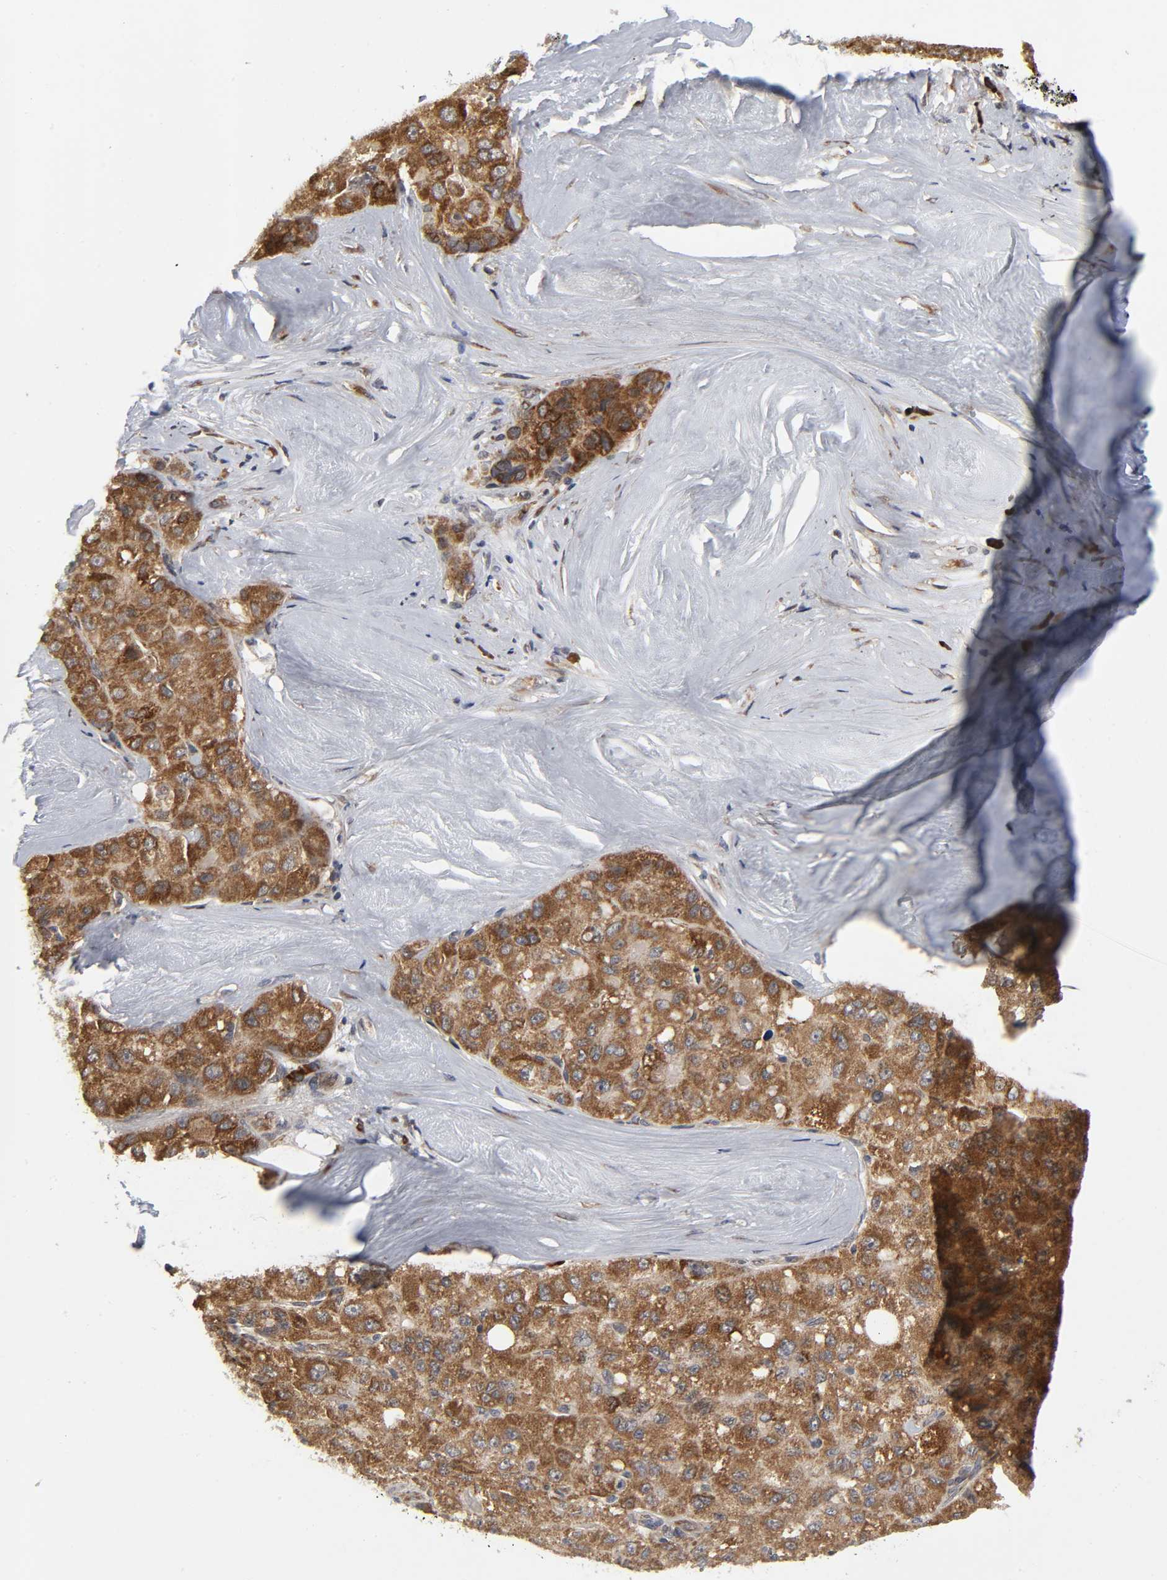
{"staining": {"intensity": "strong", "quantity": ">75%", "location": "cytoplasmic/membranous"}, "tissue": "liver cancer", "cell_type": "Tumor cells", "image_type": "cancer", "snomed": [{"axis": "morphology", "description": "Carcinoma, Hepatocellular, NOS"}, {"axis": "topography", "description": "Liver"}], "caption": "Hepatocellular carcinoma (liver) stained for a protein displays strong cytoplasmic/membranous positivity in tumor cells.", "gene": "SLC30A9", "patient": {"sex": "male", "age": 80}}